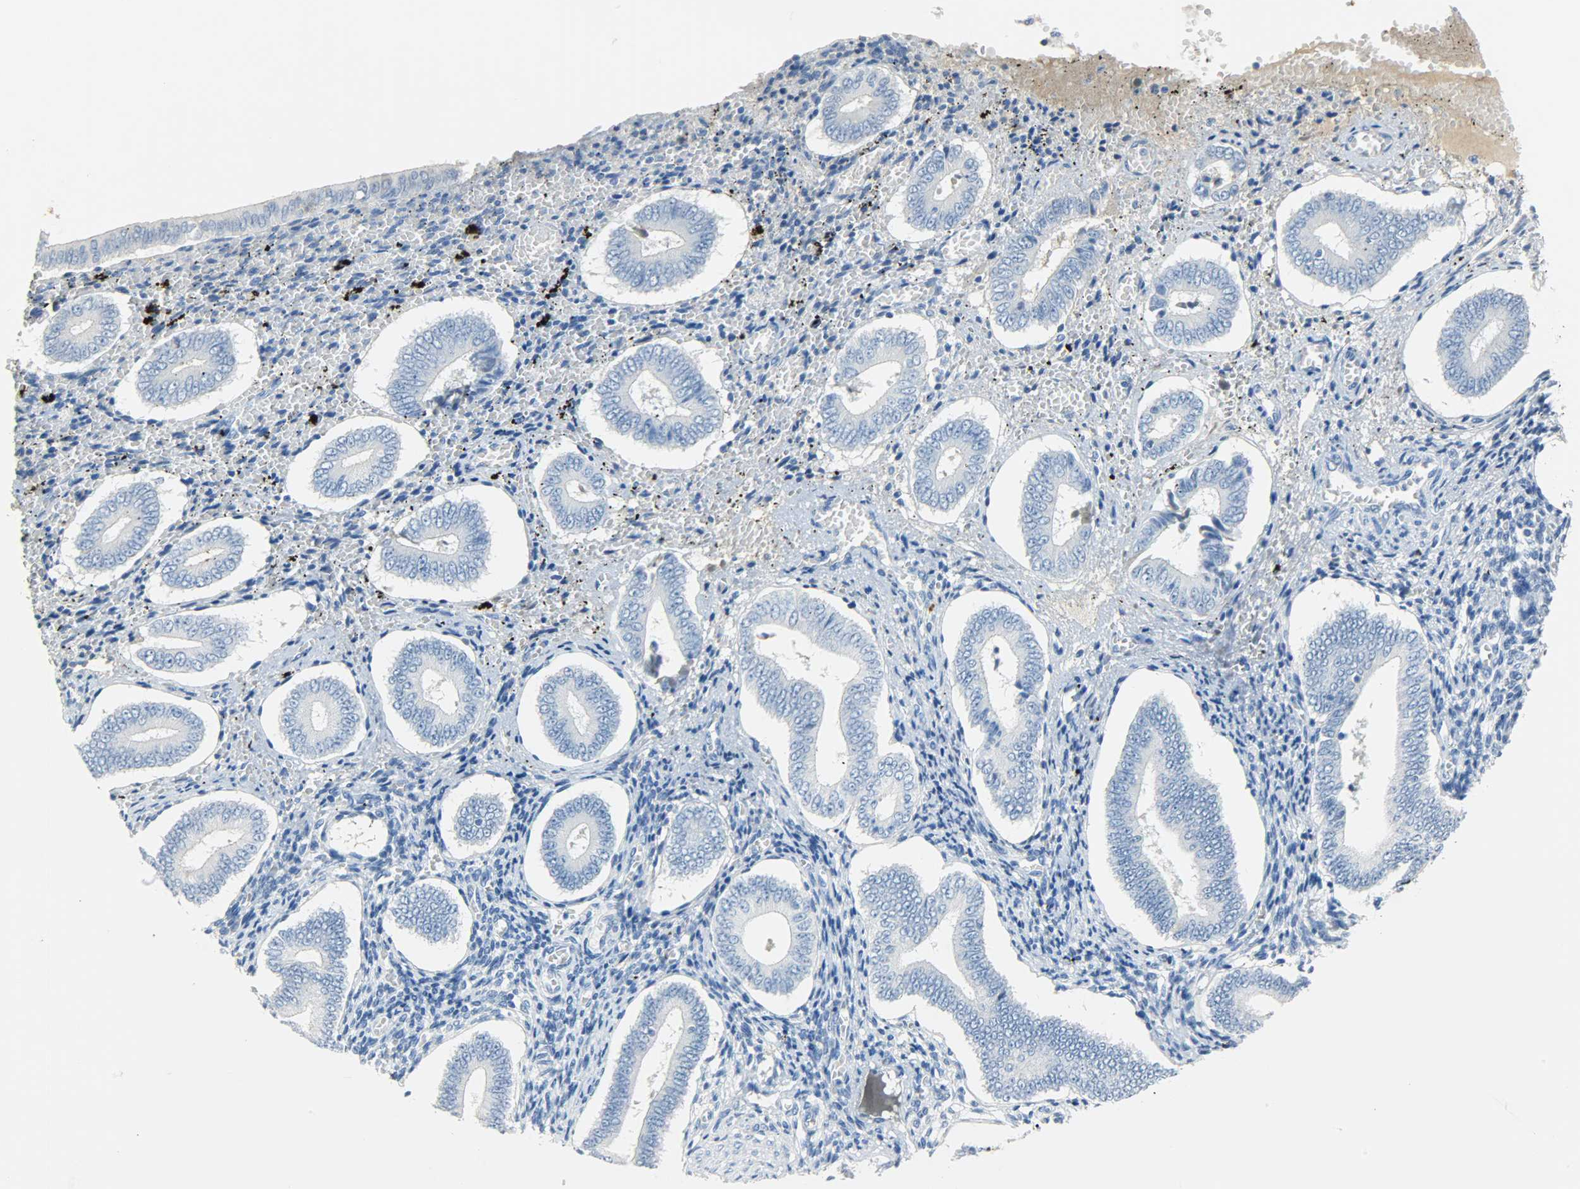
{"staining": {"intensity": "negative", "quantity": "none", "location": "none"}, "tissue": "endometrium", "cell_type": "Cells in endometrial stroma", "image_type": "normal", "snomed": [{"axis": "morphology", "description": "Normal tissue, NOS"}, {"axis": "topography", "description": "Endometrium"}], "caption": "The photomicrograph demonstrates no staining of cells in endometrial stroma in normal endometrium.", "gene": "CRP", "patient": {"sex": "female", "age": 42}}